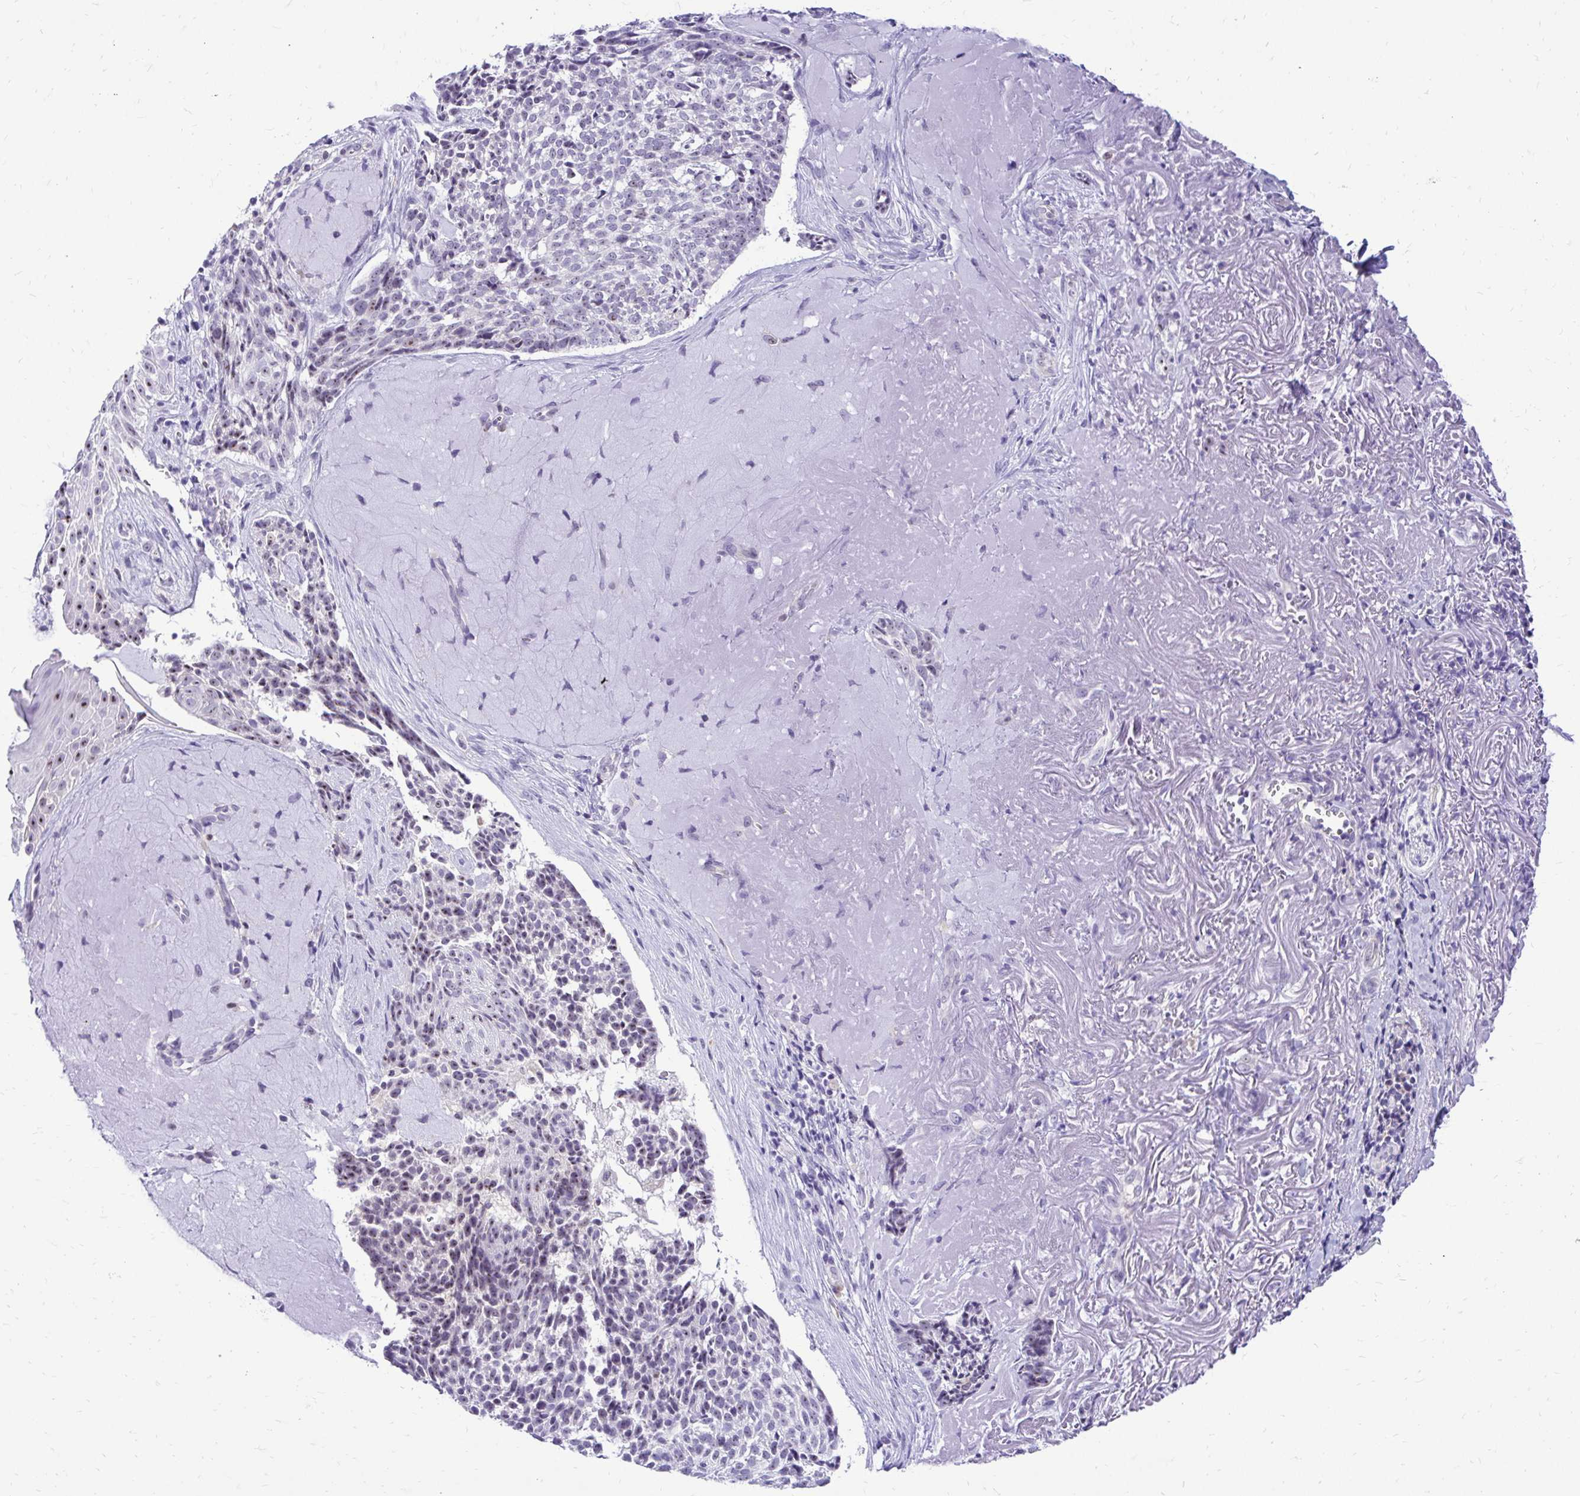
{"staining": {"intensity": "weak", "quantity": "25%-75%", "location": "nuclear"}, "tissue": "skin cancer", "cell_type": "Tumor cells", "image_type": "cancer", "snomed": [{"axis": "morphology", "description": "Basal cell carcinoma"}, {"axis": "topography", "description": "Skin"}, {"axis": "topography", "description": "Skin of face"}], "caption": "Immunohistochemical staining of human basal cell carcinoma (skin) shows weak nuclear protein staining in about 25%-75% of tumor cells.", "gene": "NIFK", "patient": {"sex": "female", "age": 95}}